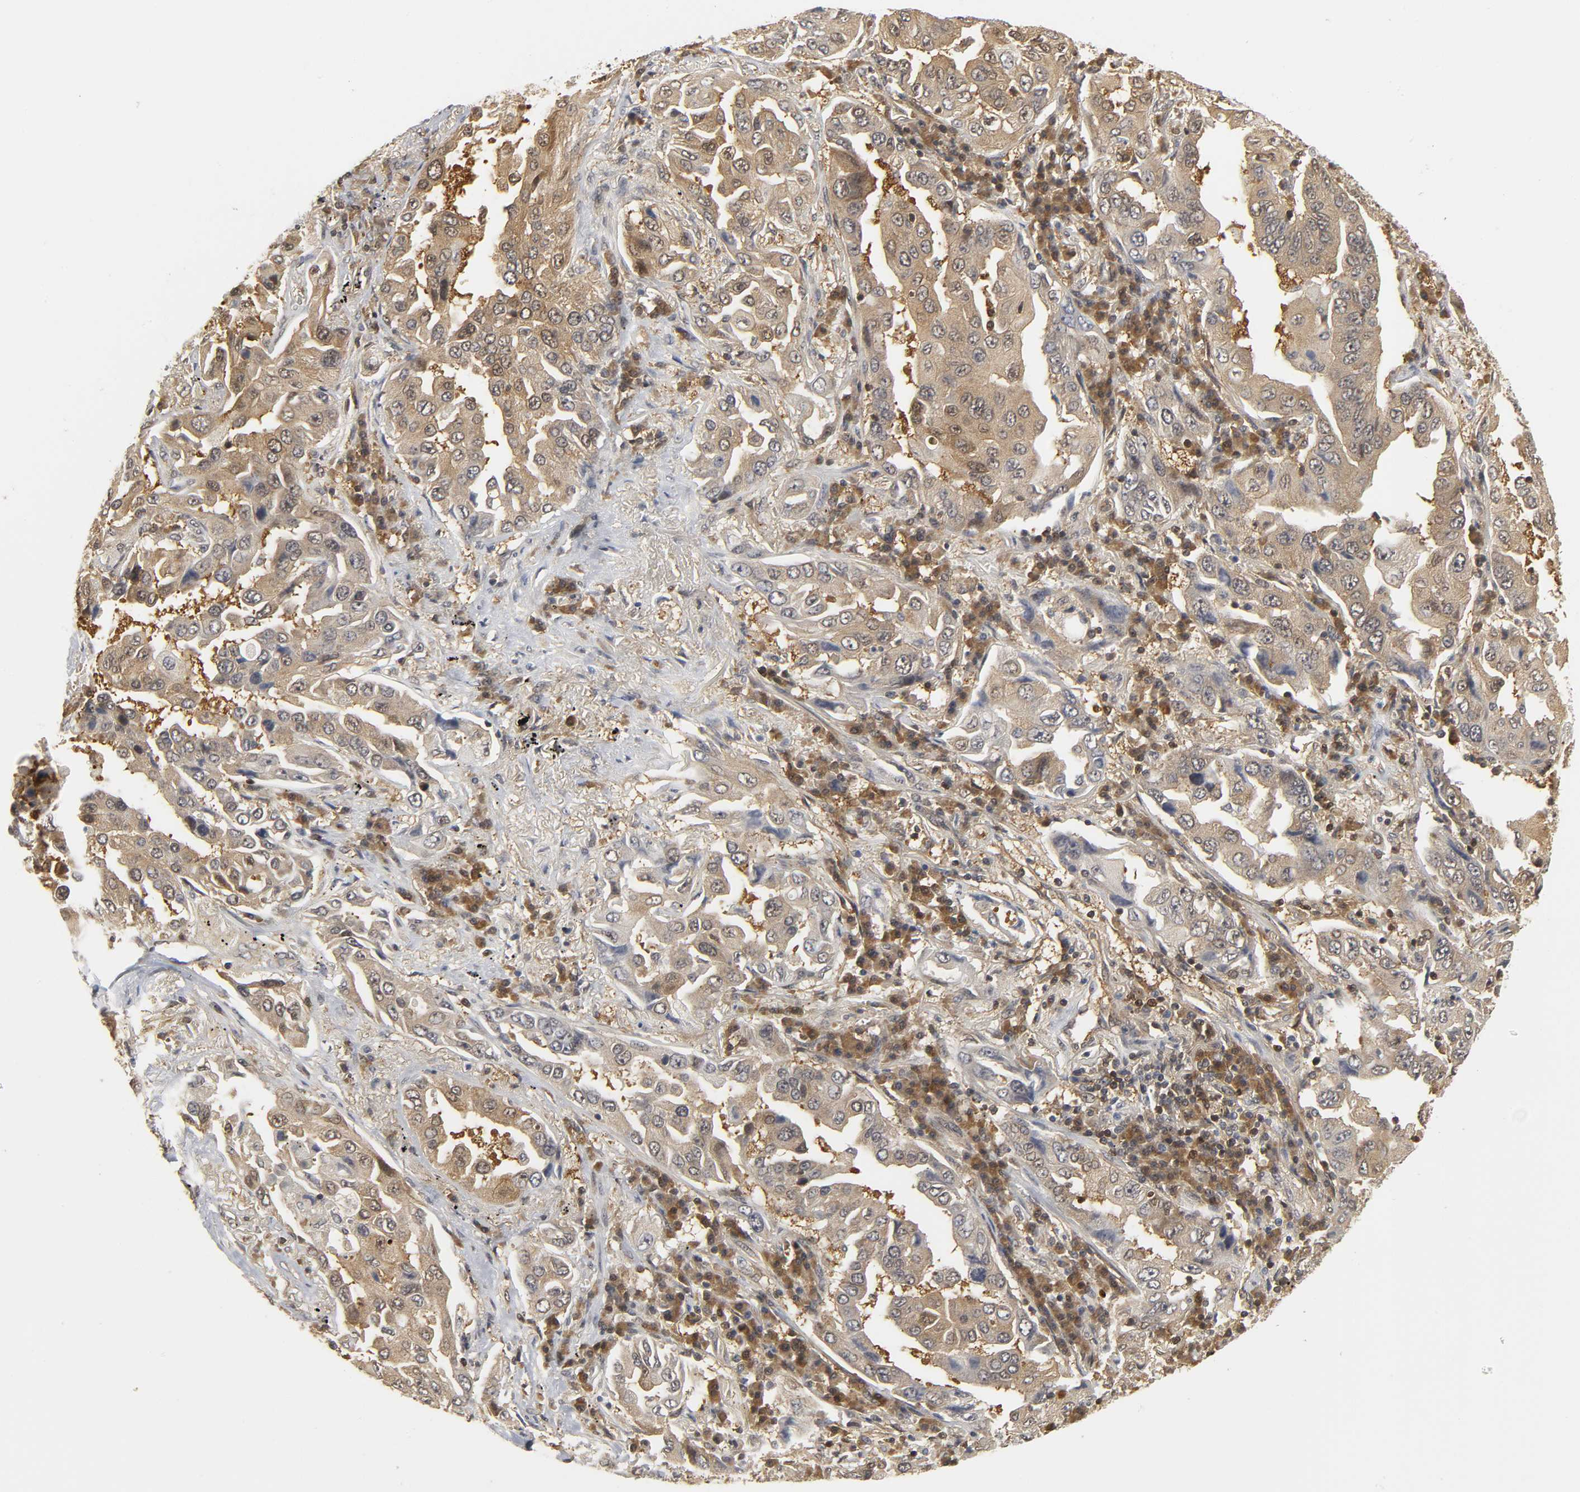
{"staining": {"intensity": "moderate", "quantity": ">75%", "location": "cytoplasmic/membranous"}, "tissue": "lung cancer", "cell_type": "Tumor cells", "image_type": "cancer", "snomed": [{"axis": "morphology", "description": "Adenocarcinoma, NOS"}, {"axis": "topography", "description": "Lung"}], "caption": "Tumor cells reveal medium levels of moderate cytoplasmic/membranous staining in approximately >75% of cells in human lung adenocarcinoma. Immunohistochemistry stains the protein of interest in brown and the nuclei are stained blue.", "gene": "PARK7", "patient": {"sex": "female", "age": 65}}